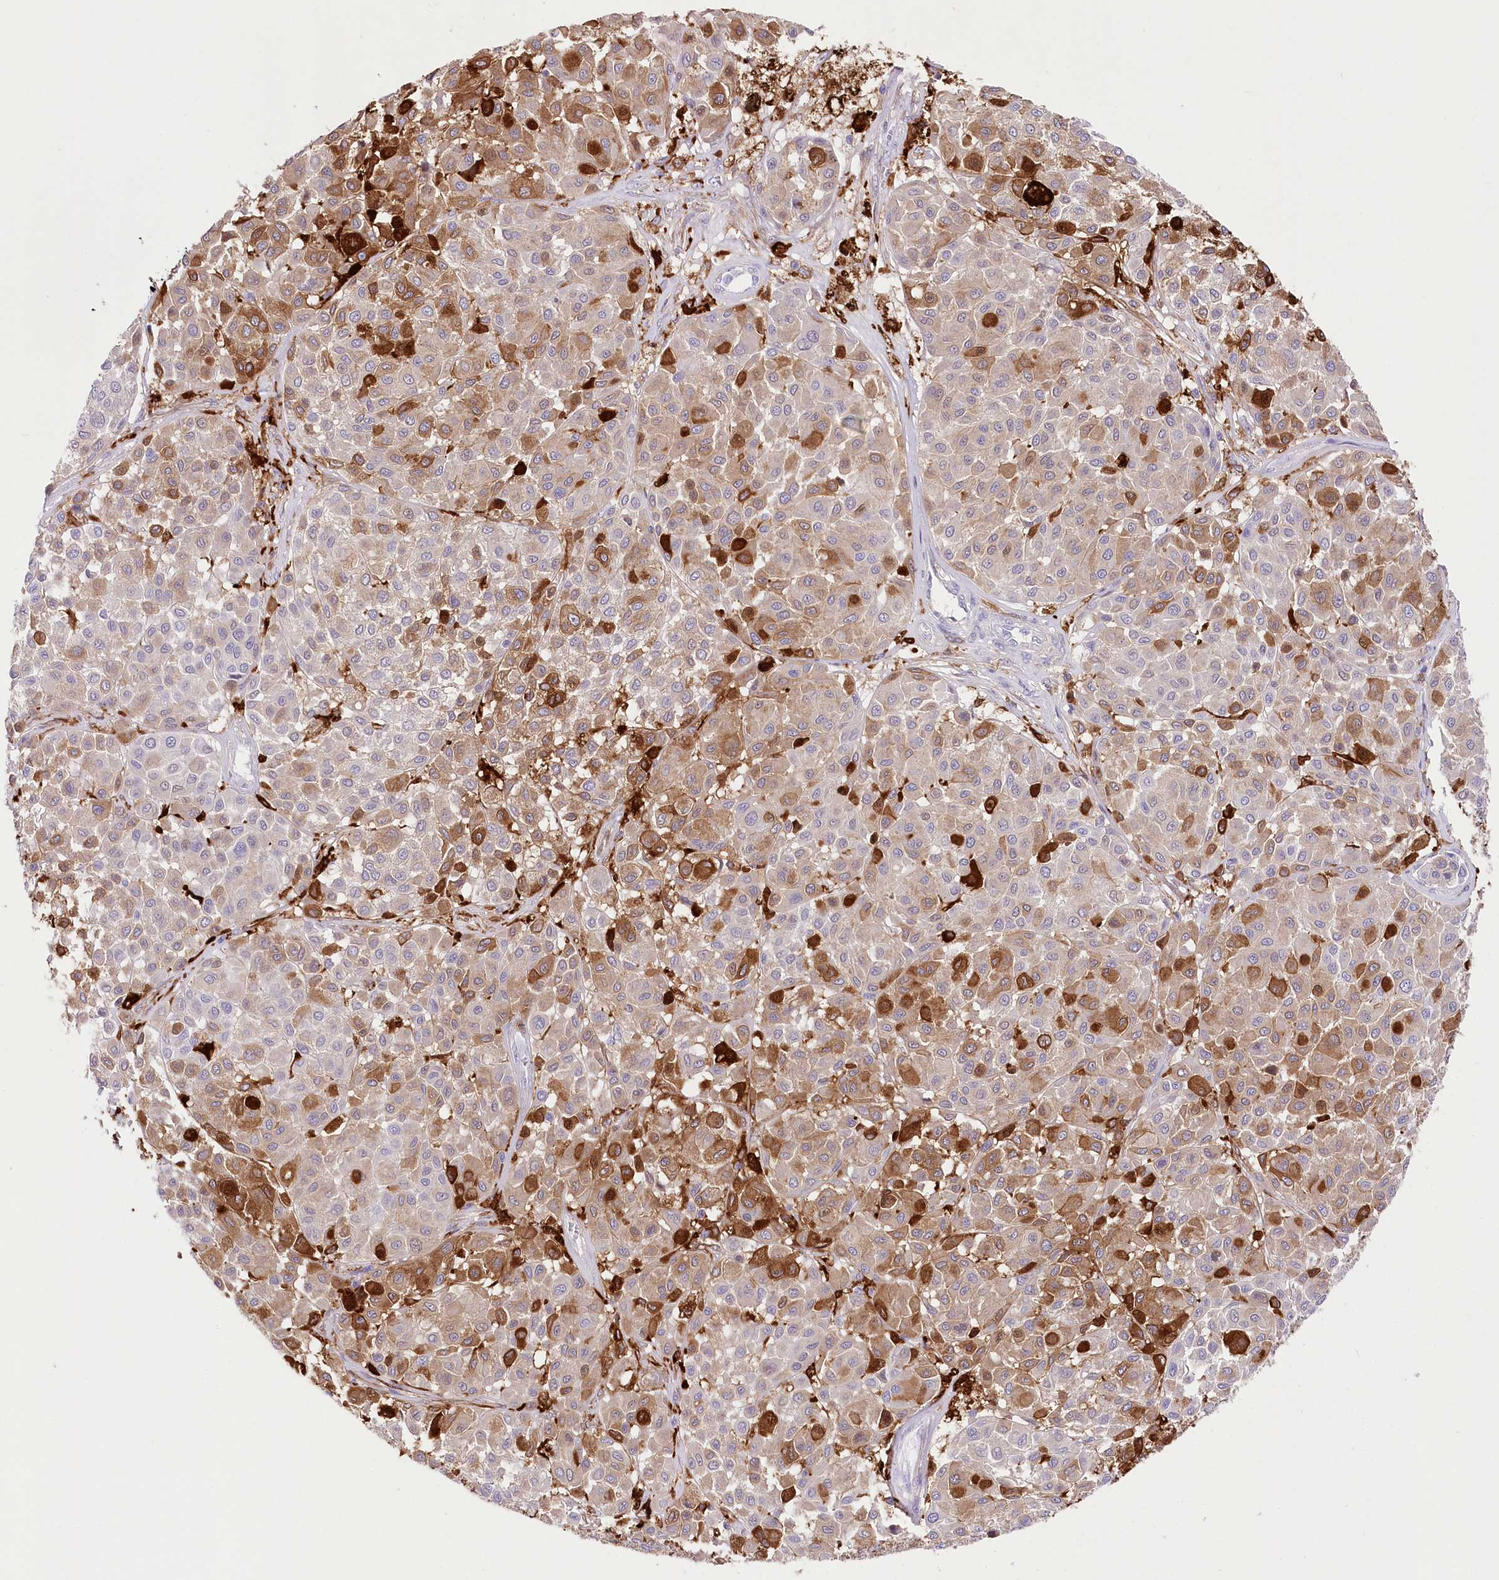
{"staining": {"intensity": "moderate", "quantity": "25%-75%", "location": "cytoplasmic/membranous"}, "tissue": "melanoma", "cell_type": "Tumor cells", "image_type": "cancer", "snomed": [{"axis": "morphology", "description": "Malignant melanoma, Metastatic site"}, {"axis": "topography", "description": "Soft tissue"}], "caption": "High-magnification brightfield microscopy of melanoma stained with DAB (brown) and counterstained with hematoxylin (blue). tumor cells exhibit moderate cytoplasmic/membranous positivity is identified in about25%-75% of cells.", "gene": "DNAJC19", "patient": {"sex": "male", "age": 41}}